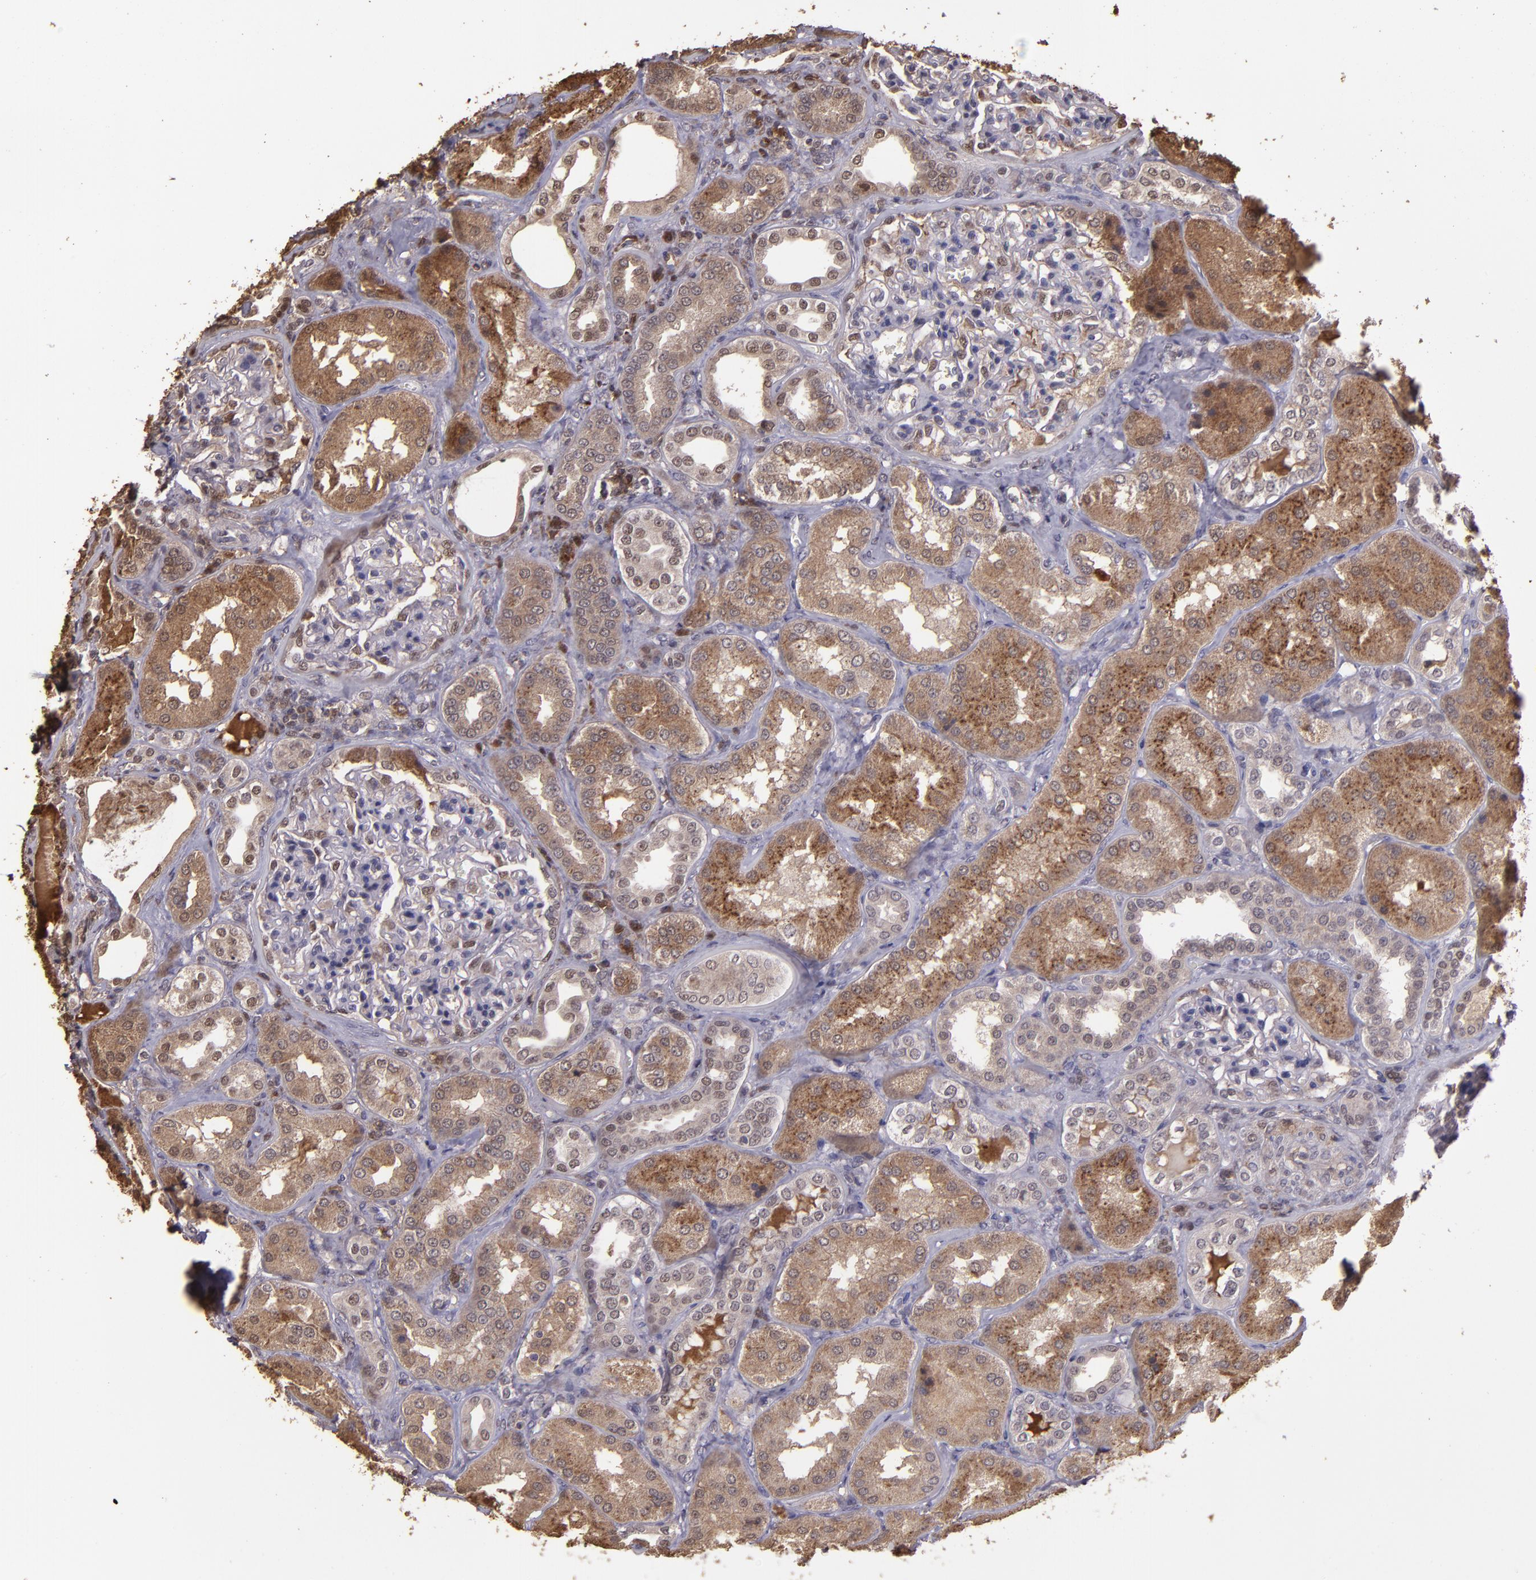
{"staining": {"intensity": "weak", "quantity": "<25%", "location": "nuclear"}, "tissue": "kidney", "cell_type": "Cells in glomeruli", "image_type": "normal", "snomed": [{"axis": "morphology", "description": "Normal tissue, NOS"}, {"axis": "topography", "description": "Kidney"}], "caption": "Human kidney stained for a protein using IHC reveals no staining in cells in glomeruli.", "gene": "SERPINF2", "patient": {"sex": "female", "age": 56}}